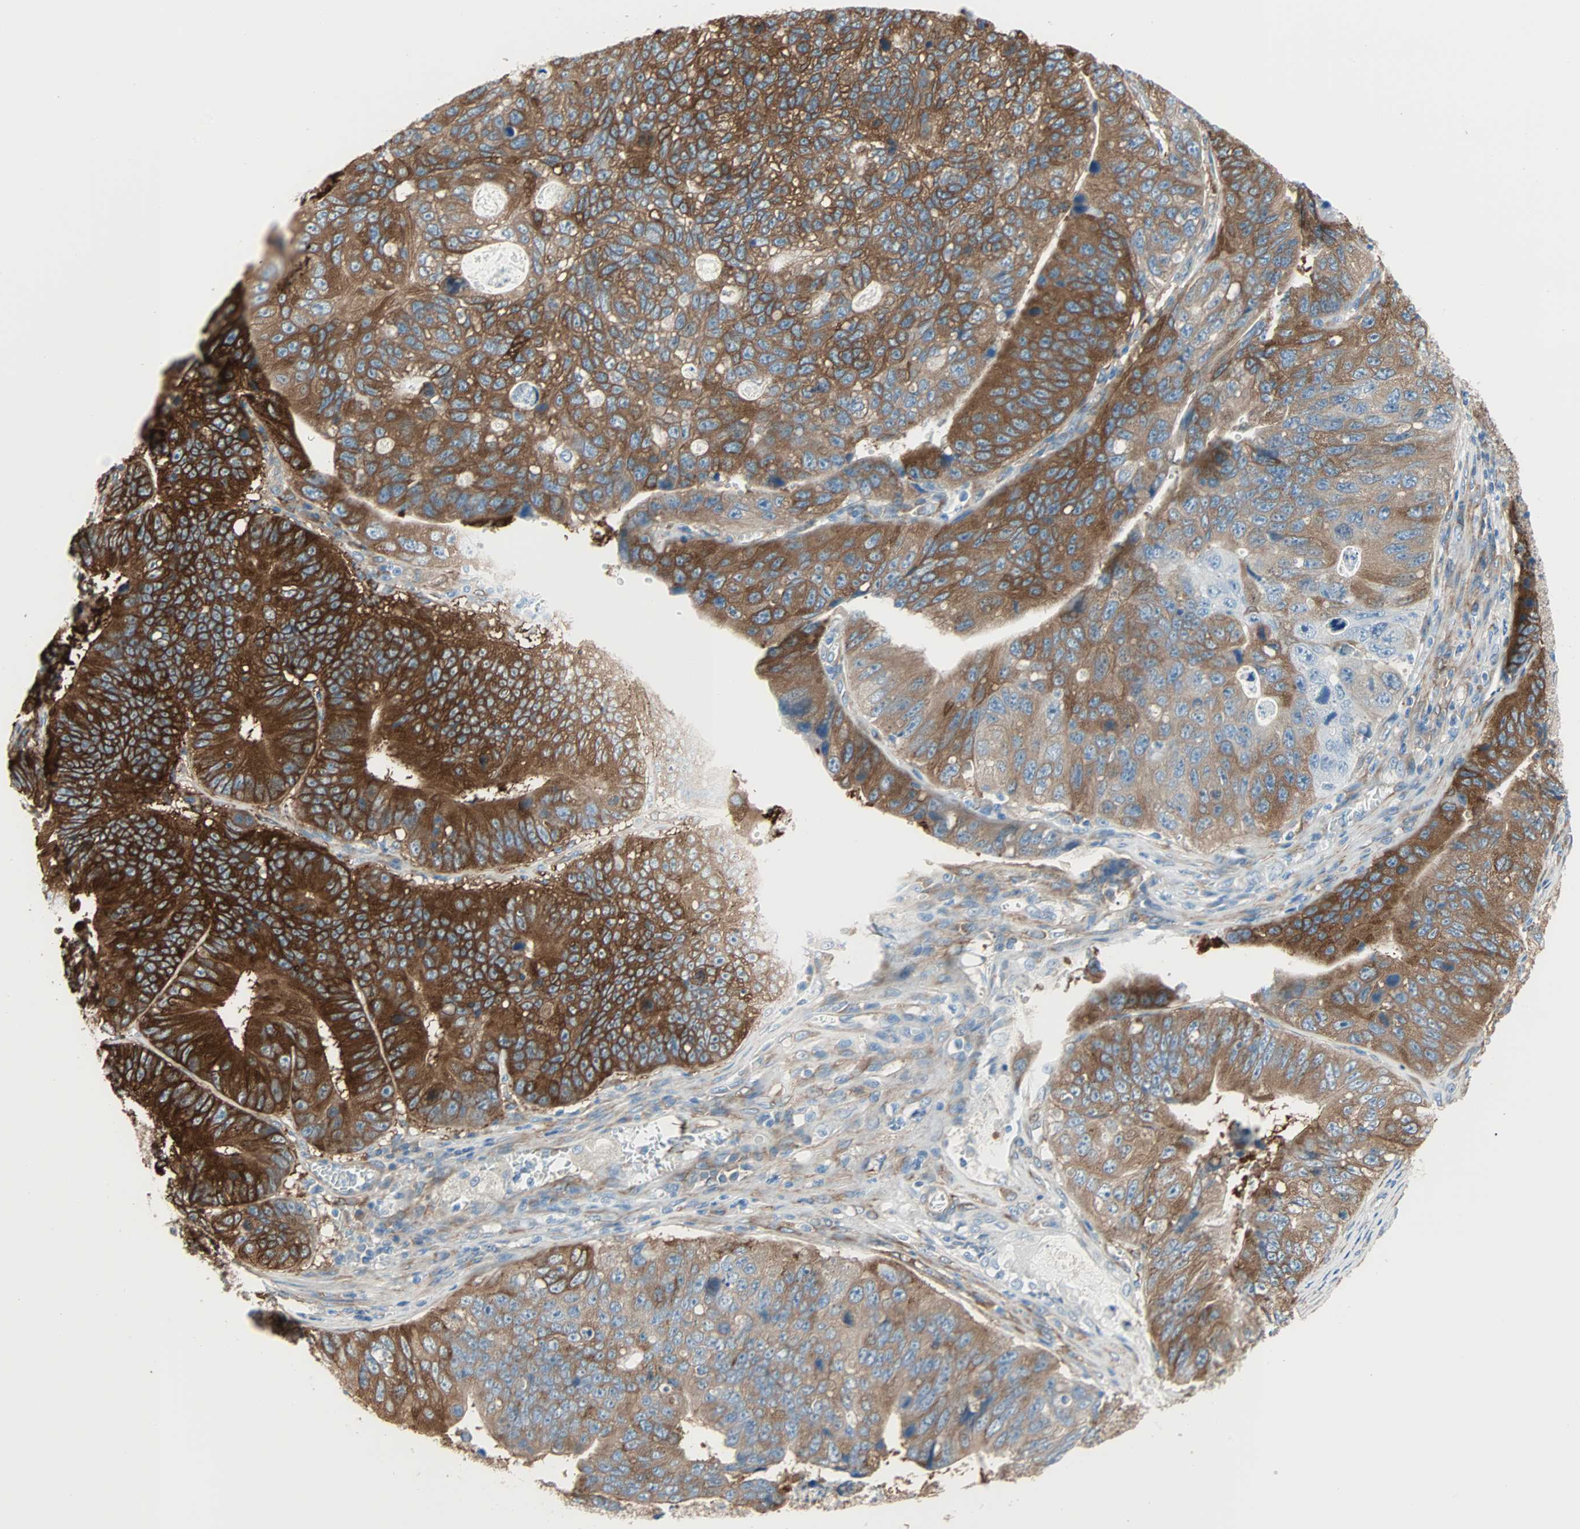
{"staining": {"intensity": "strong", "quantity": ">75%", "location": "cytoplasmic/membranous"}, "tissue": "stomach cancer", "cell_type": "Tumor cells", "image_type": "cancer", "snomed": [{"axis": "morphology", "description": "Adenocarcinoma, NOS"}, {"axis": "topography", "description": "Stomach"}], "caption": "Strong cytoplasmic/membranous expression is seen in about >75% of tumor cells in adenocarcinoma (stomach).", "gene": "EPB41L2", "patient": {"sex": "male", "age": 59}}